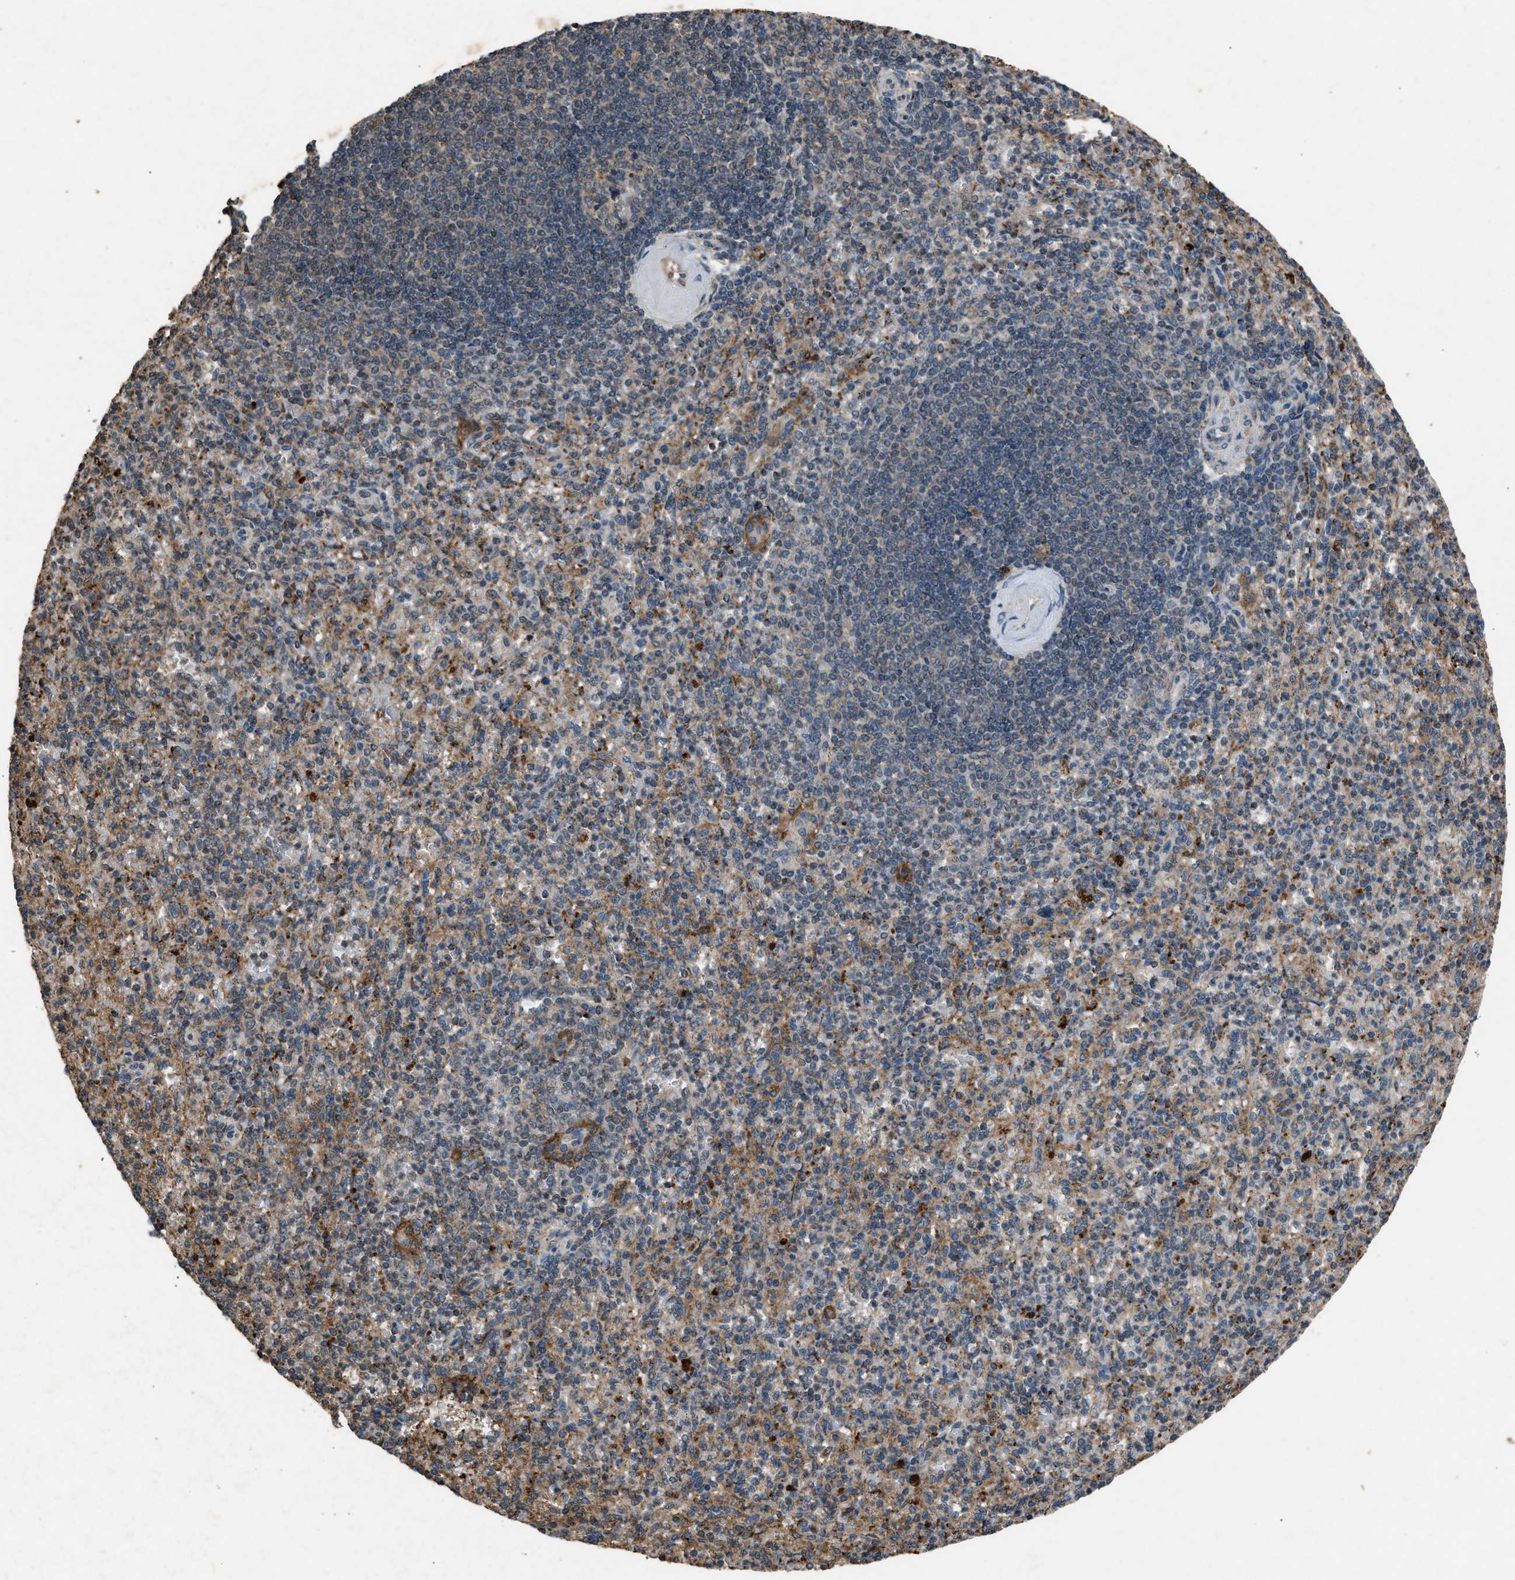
{"staining": {"intensity": "moderate", "quantity": ">75%", "location": "cytoplasmic/membranous"}, "tissue": "spleen", "cell_type": "Cells in red pulp", "image_type": "normal", "snomed": [{"axis": "morphology", "description": "Normal tissue, NOS"}, {"axis": "topography", "description": "Spleen"}], "caption": "A medium amount of moderate cytoplasmic/membranous positivity is identified in approximately >75% of cells in red pulp in normal spleen.", "gene": "PSMD1", "patient": {"sex": "female", "age": 74}}